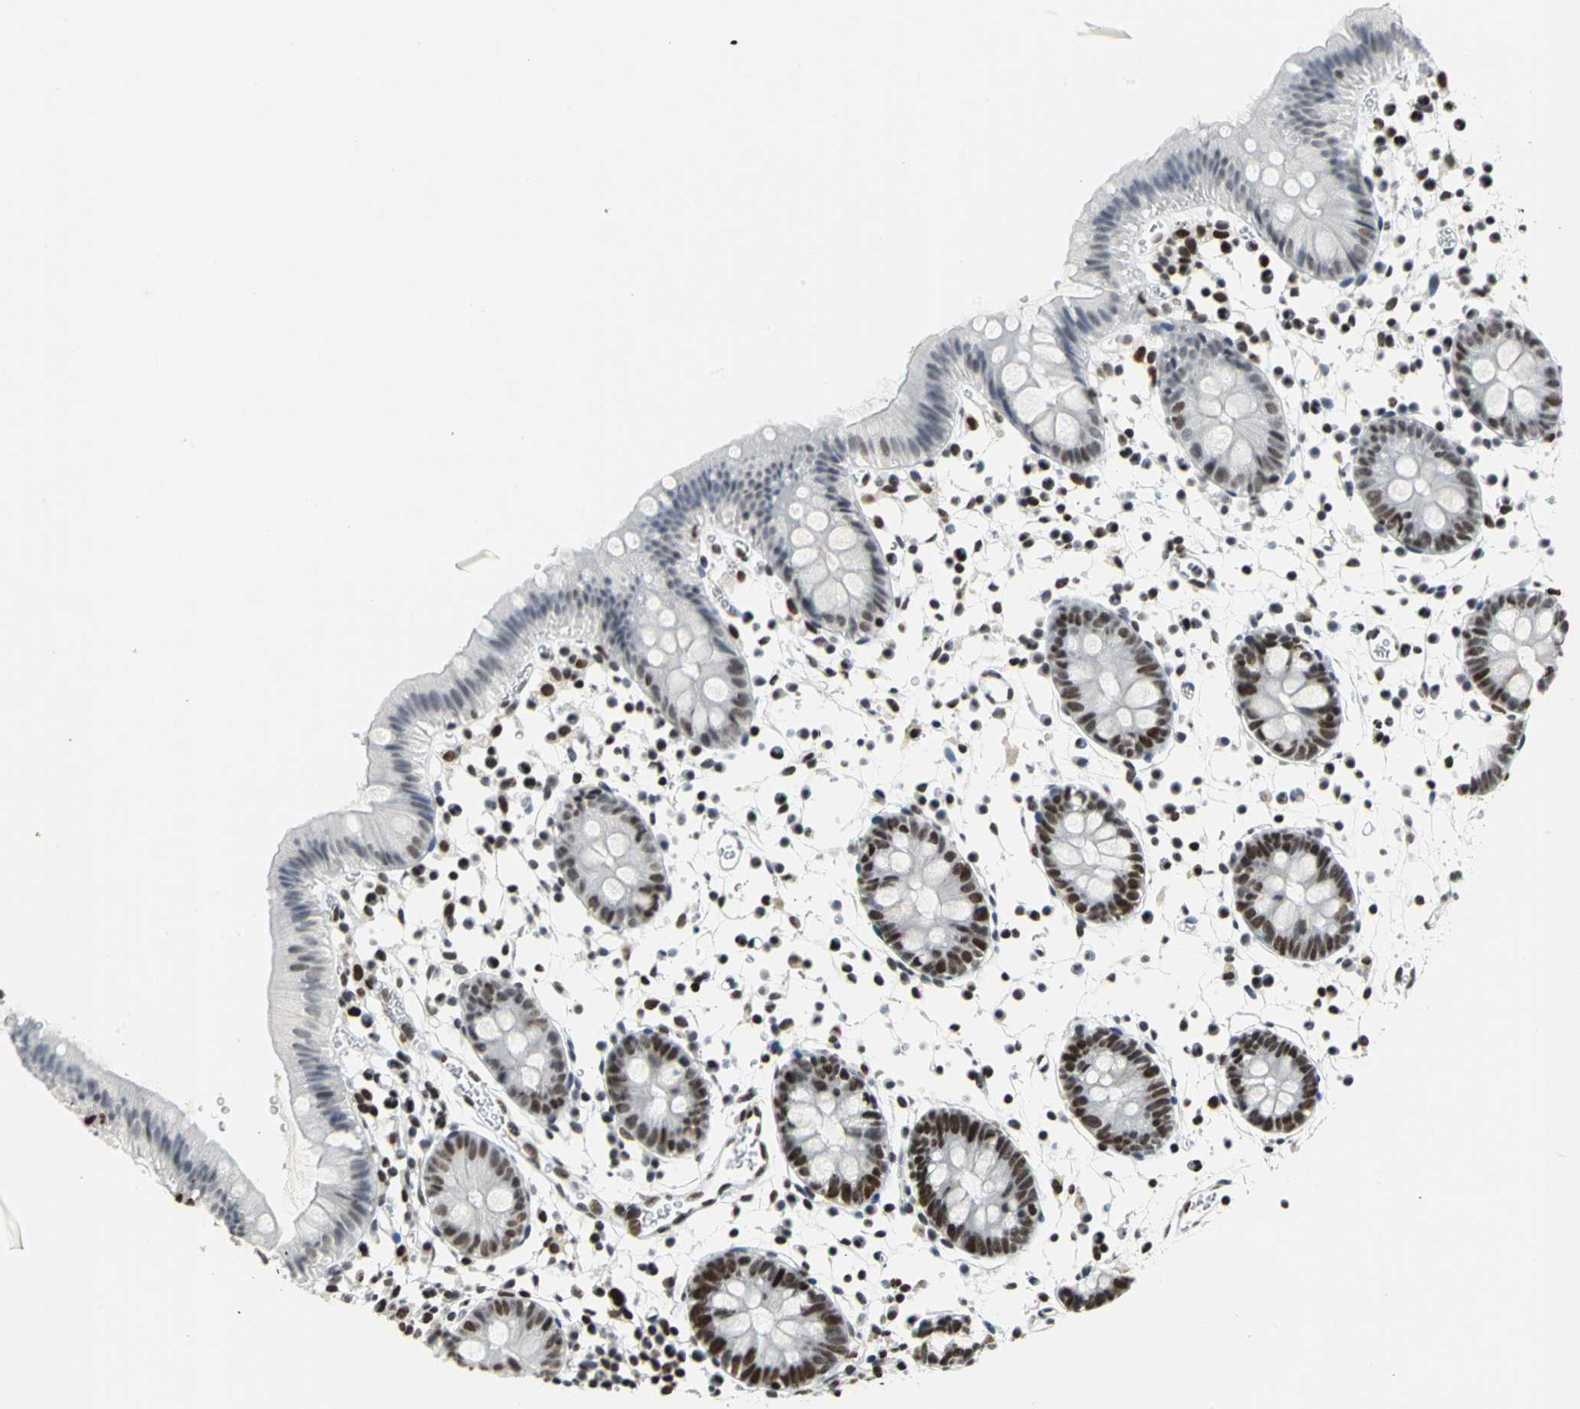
{"staining": {"intensity": "negative", "quantity": "none", "location": "none"}, "tissue": "colon", "cell_type": "Endothelial cells", "image_type": "normal", "snomed": [{"axis": "morphology", "description": "Normal tissue, NOS"}, {"axis": "topography", "description": "Colon"}], "caption": "Endothelial cells are negative for brown protein staining in benign colon. (Brightfield microscopy of DAB immunohistochemistry at high magnification).", "gene": "HNRNPD", "patient": {"sex": "male", "age": 14}}